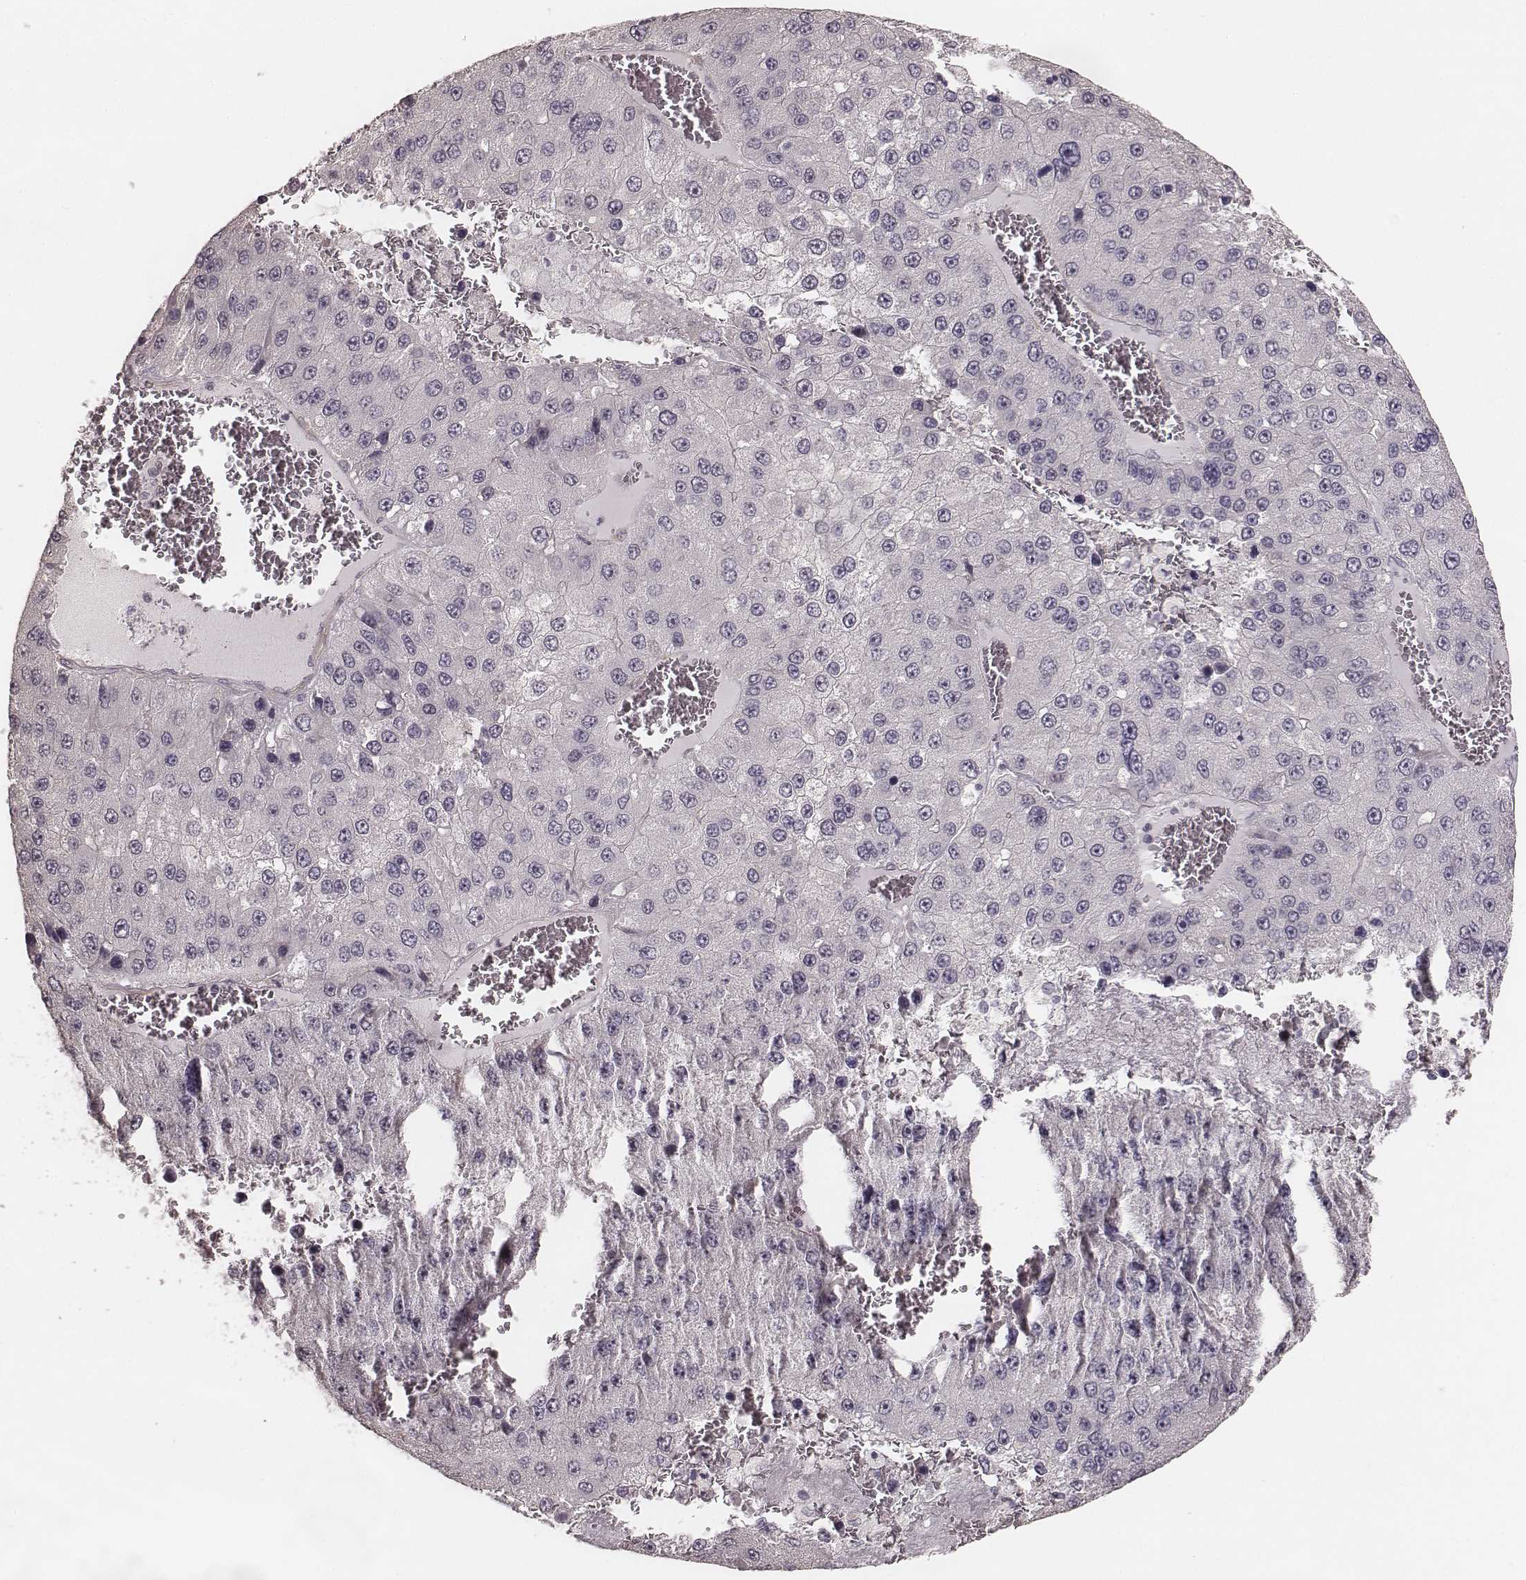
{"staining": {"intensity": "negative", "quantity": "none", "location": "none"}, "tissue": "liver cancer", "cell_type": "Tumor cells", "image_type": "cancer", "snomed": [{"axis": "morphology", "description": "Carcinoma, Hepatocellular, NOS"}, {"axis": "topography", "description": "Liver"}], "caption": "Tumor cells show no significant staining in liver cancer.", "gene": "LY6K", "patient": {"sex": "female", "age": 73}}